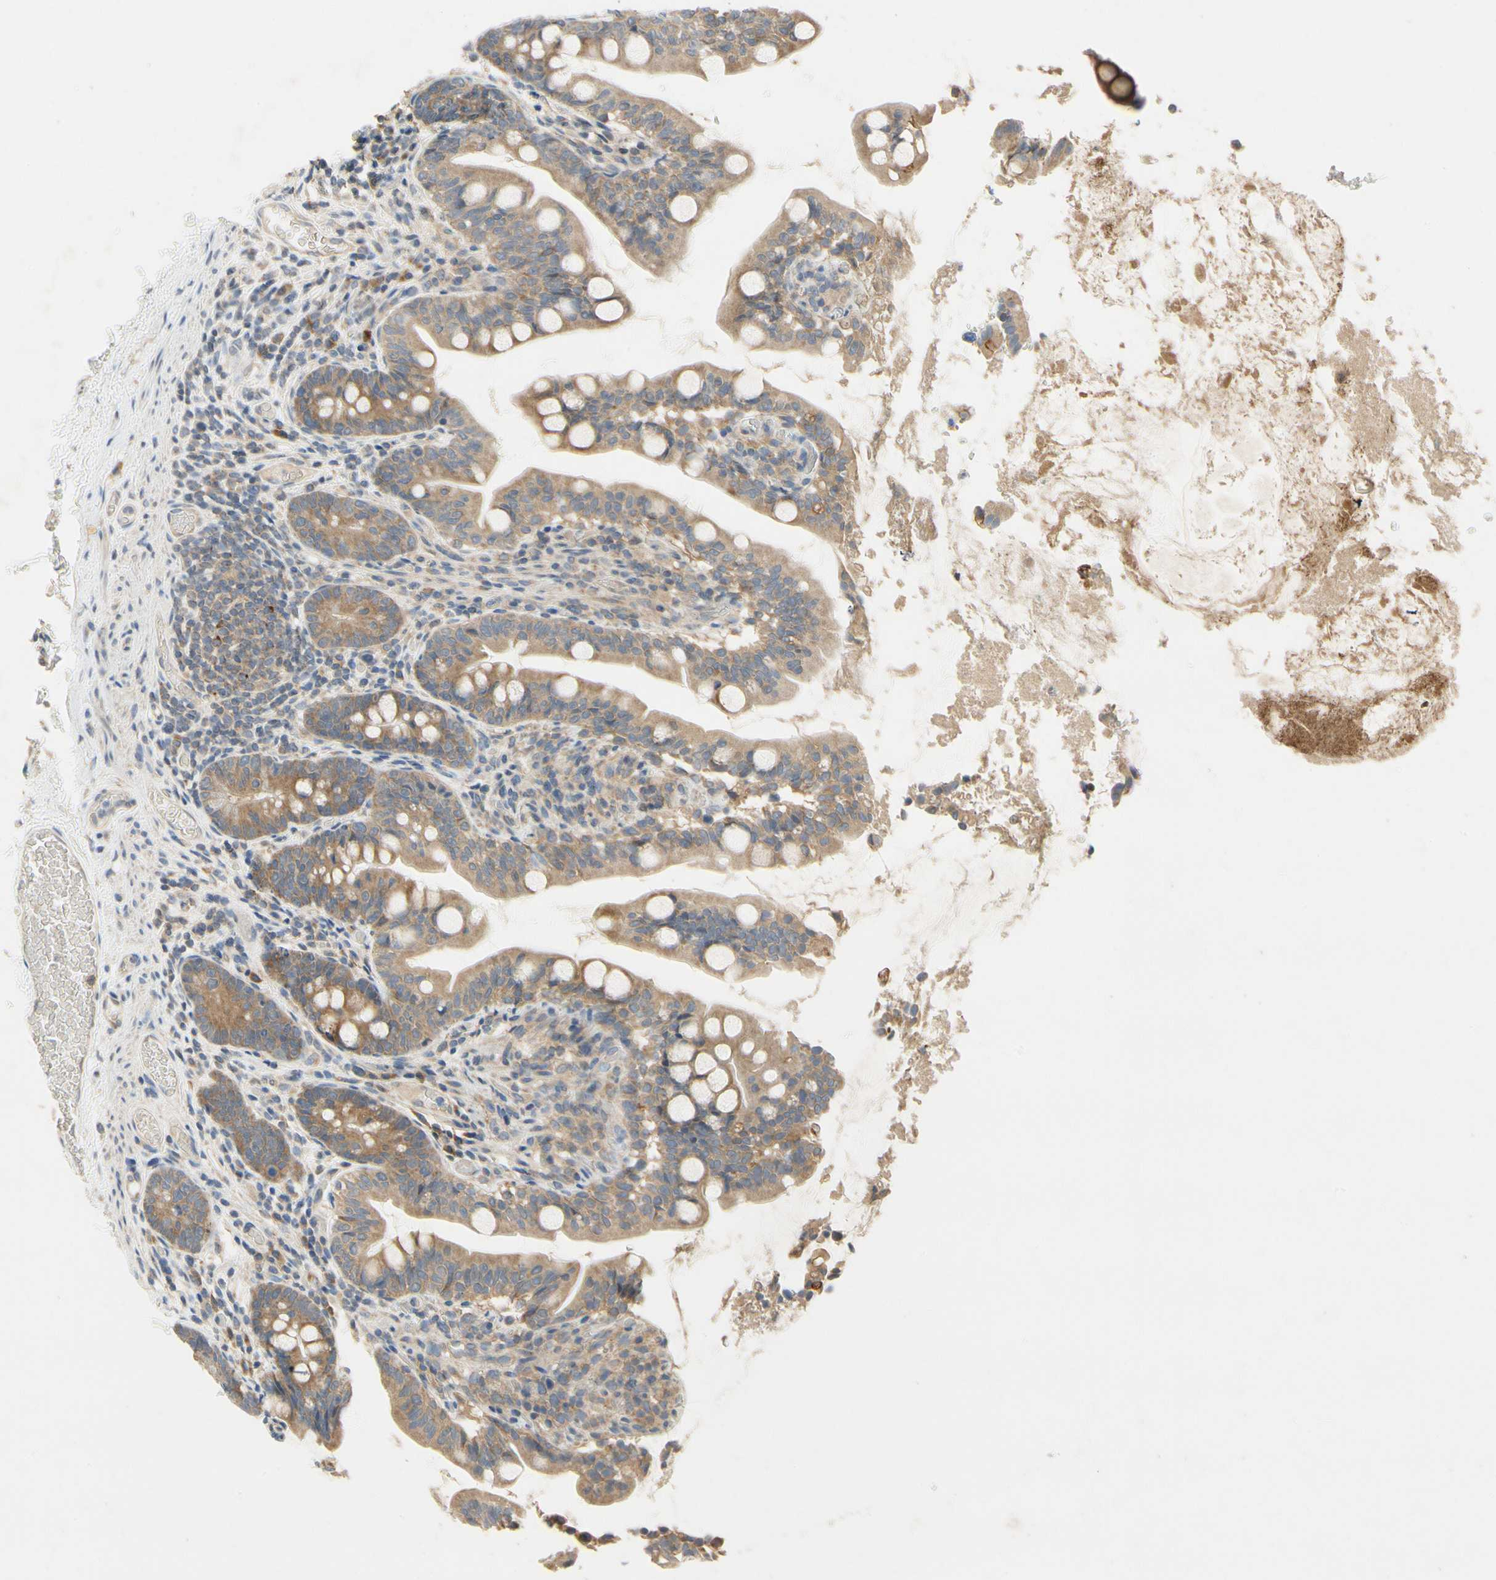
{"staining": {"intensity": "moderate", "quantity": ">75%", "location": "cytoplasmic/membranous"}, "tissue": "small intestine", "cell_type": "Glandular cells", "image_type": "normal", "snomed": [{"axis": "morphology", "description": "Normal tissue, NOS"}, {"axis": "topography", "description": "Small intestine"}], "caption": "Approximately >75% of glandular cells in unremarkable human small intestine show moderate cytoplasmic/membranous protein staining as visualized by brown immunohistochemical staining.", "gene": "KLHDC8B", "patient": {"sex": "female", "age": 56}}